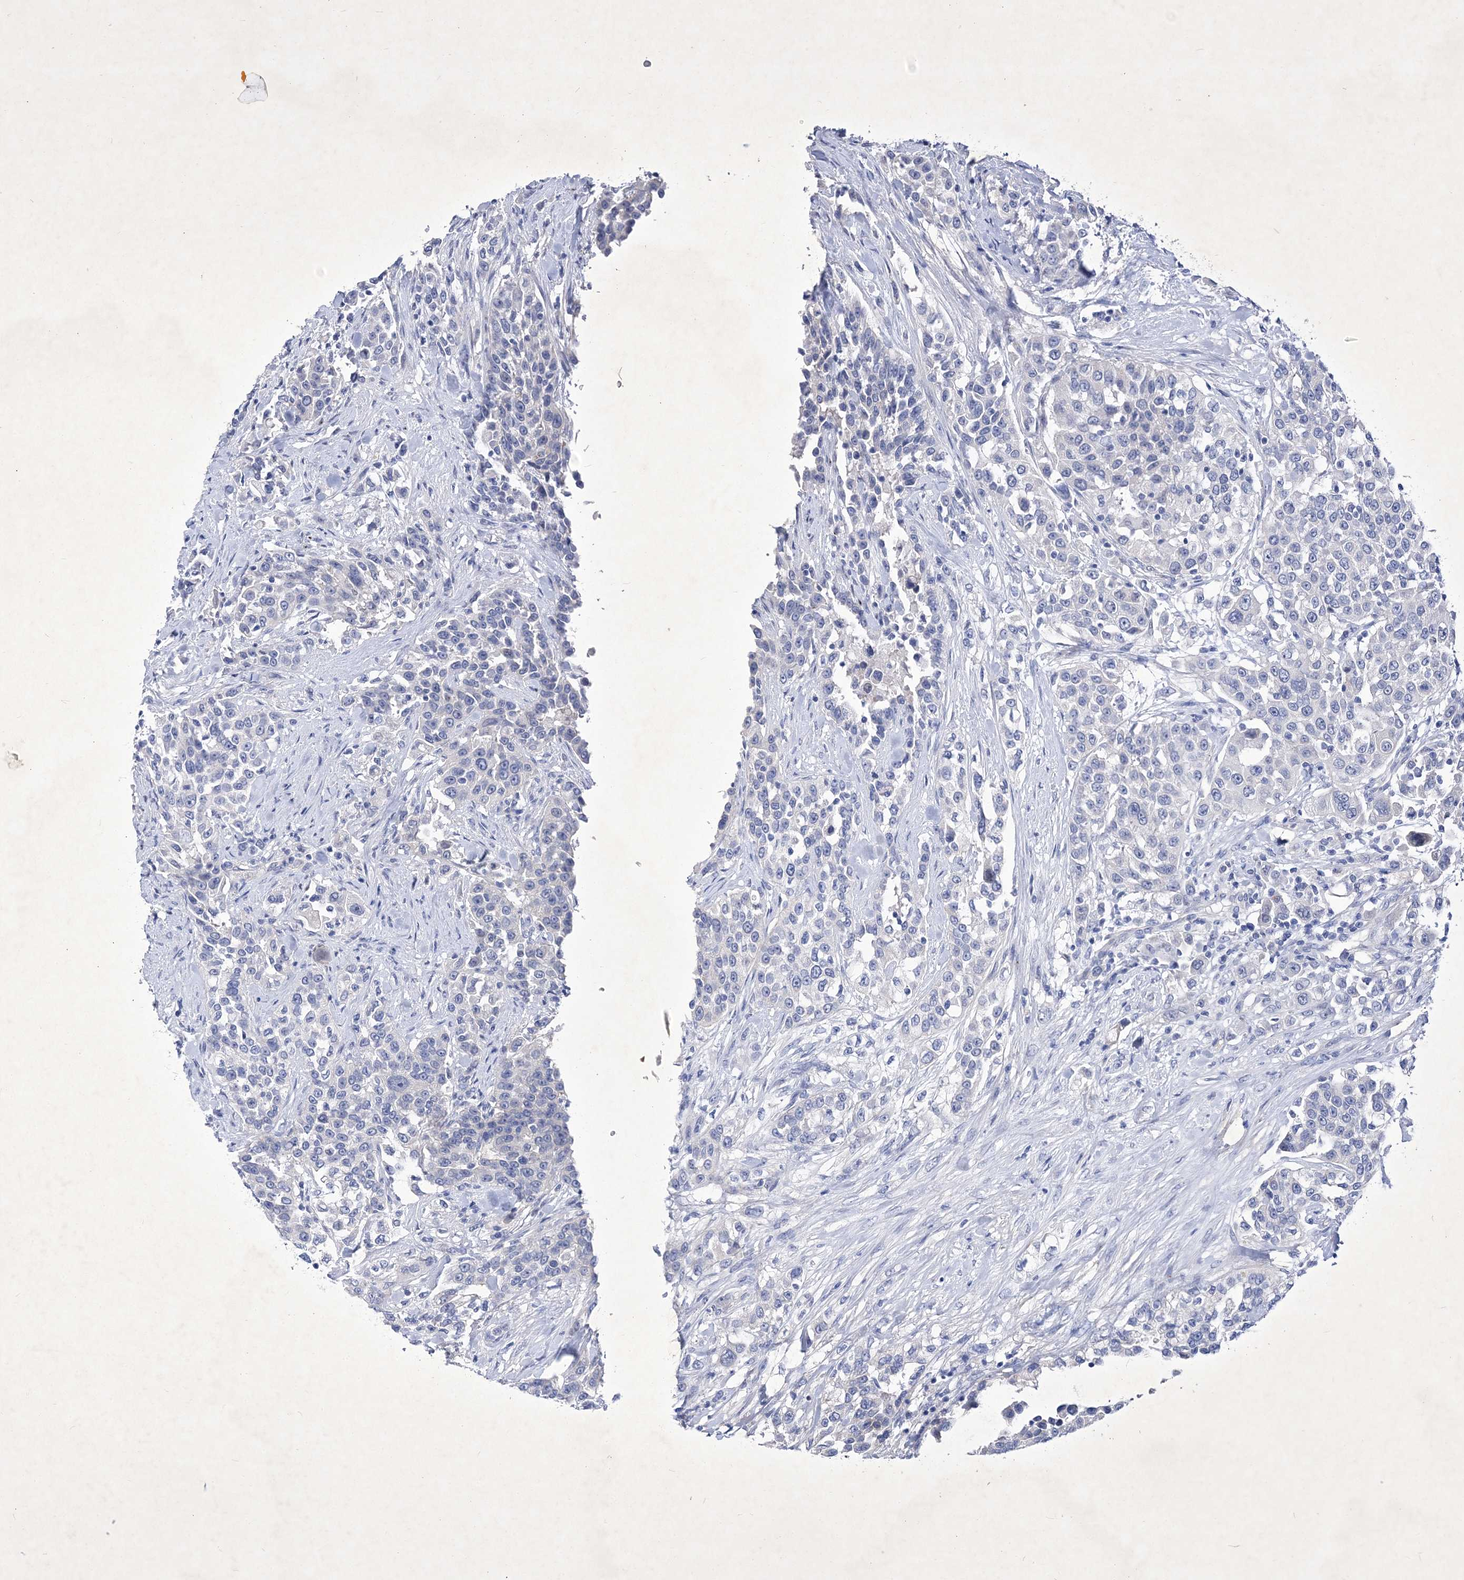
{"staining": {"intensity": "negative", "quantity": "none", "location": "none"}, "tissue": "urothelial cancer", "cell_type": "Tumor cells", "image_type": "cancer", "snomed": [{"axis": "morphology", "description": "Urothelial carcinoma, High grade"}, {"axis": "topography", "description": "Urinary bladder"}], "caption": "Immunohistochemical staining of human urothelial cancer shows no significant expression in tumor cells.", "gene": "GPN1", "patient": {"sex": "female", "age": 80}}